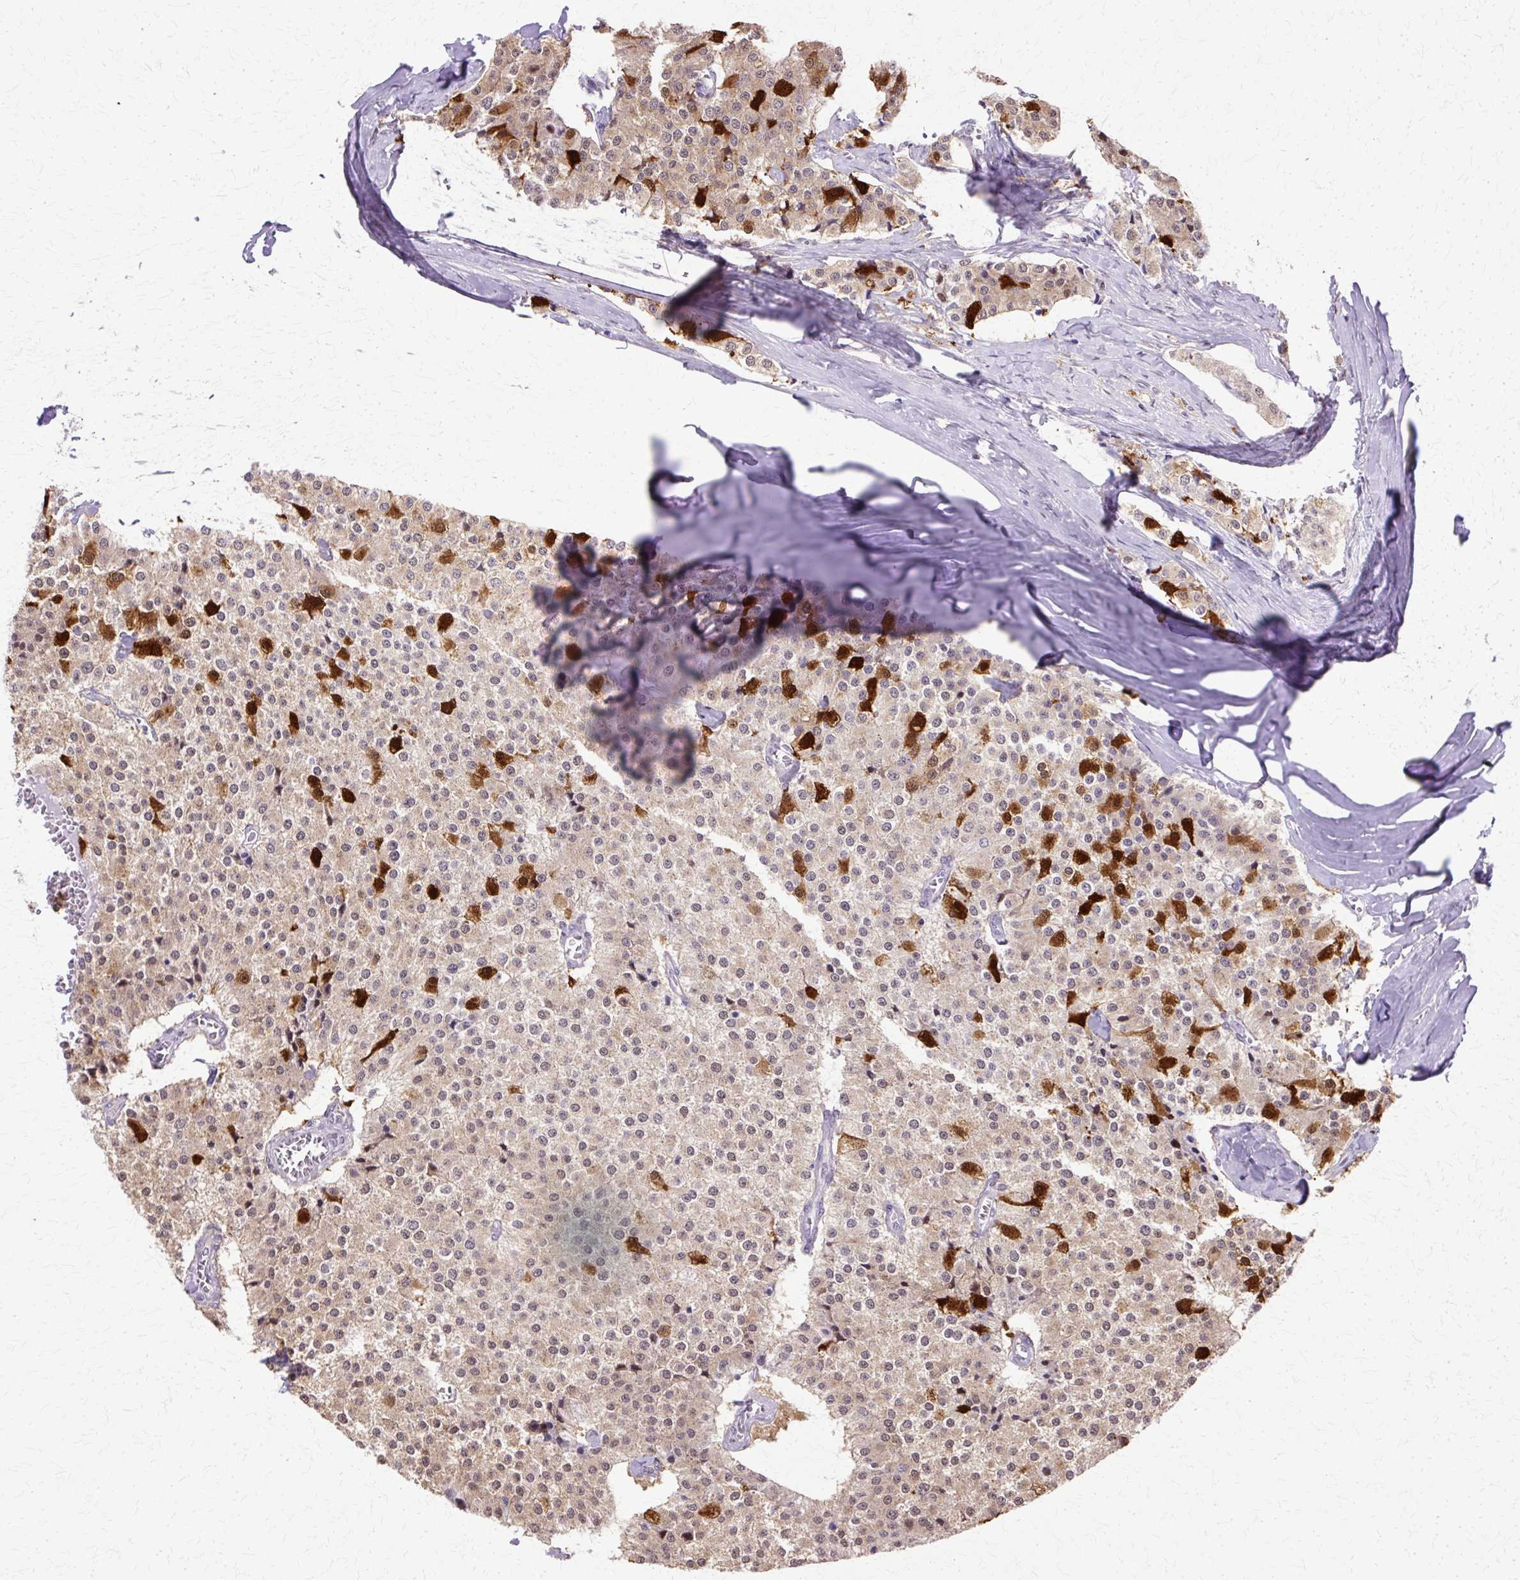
{"staining": {"intensity": "strong", "quantity": "<25%", "location": "cytoplasmic/membranous,nuclear"}, "tissue": "carcinoid", "cell_type": "Tumor cells", "image_type": "cancer", "snomed": [{"axis": "morphology", "description": "Carcinoid, malignant, NOS"}, {"axis": "topography", "description": "Colon"}], "caption": "Protein expression analysis of human malignant carcinoid reveals strong cytoplasmic/membranous and nuclear positivity in approximately <25% of tumor cells.", "gene": "HSPA8", "patient": {"sex": "female", "age": 52}}